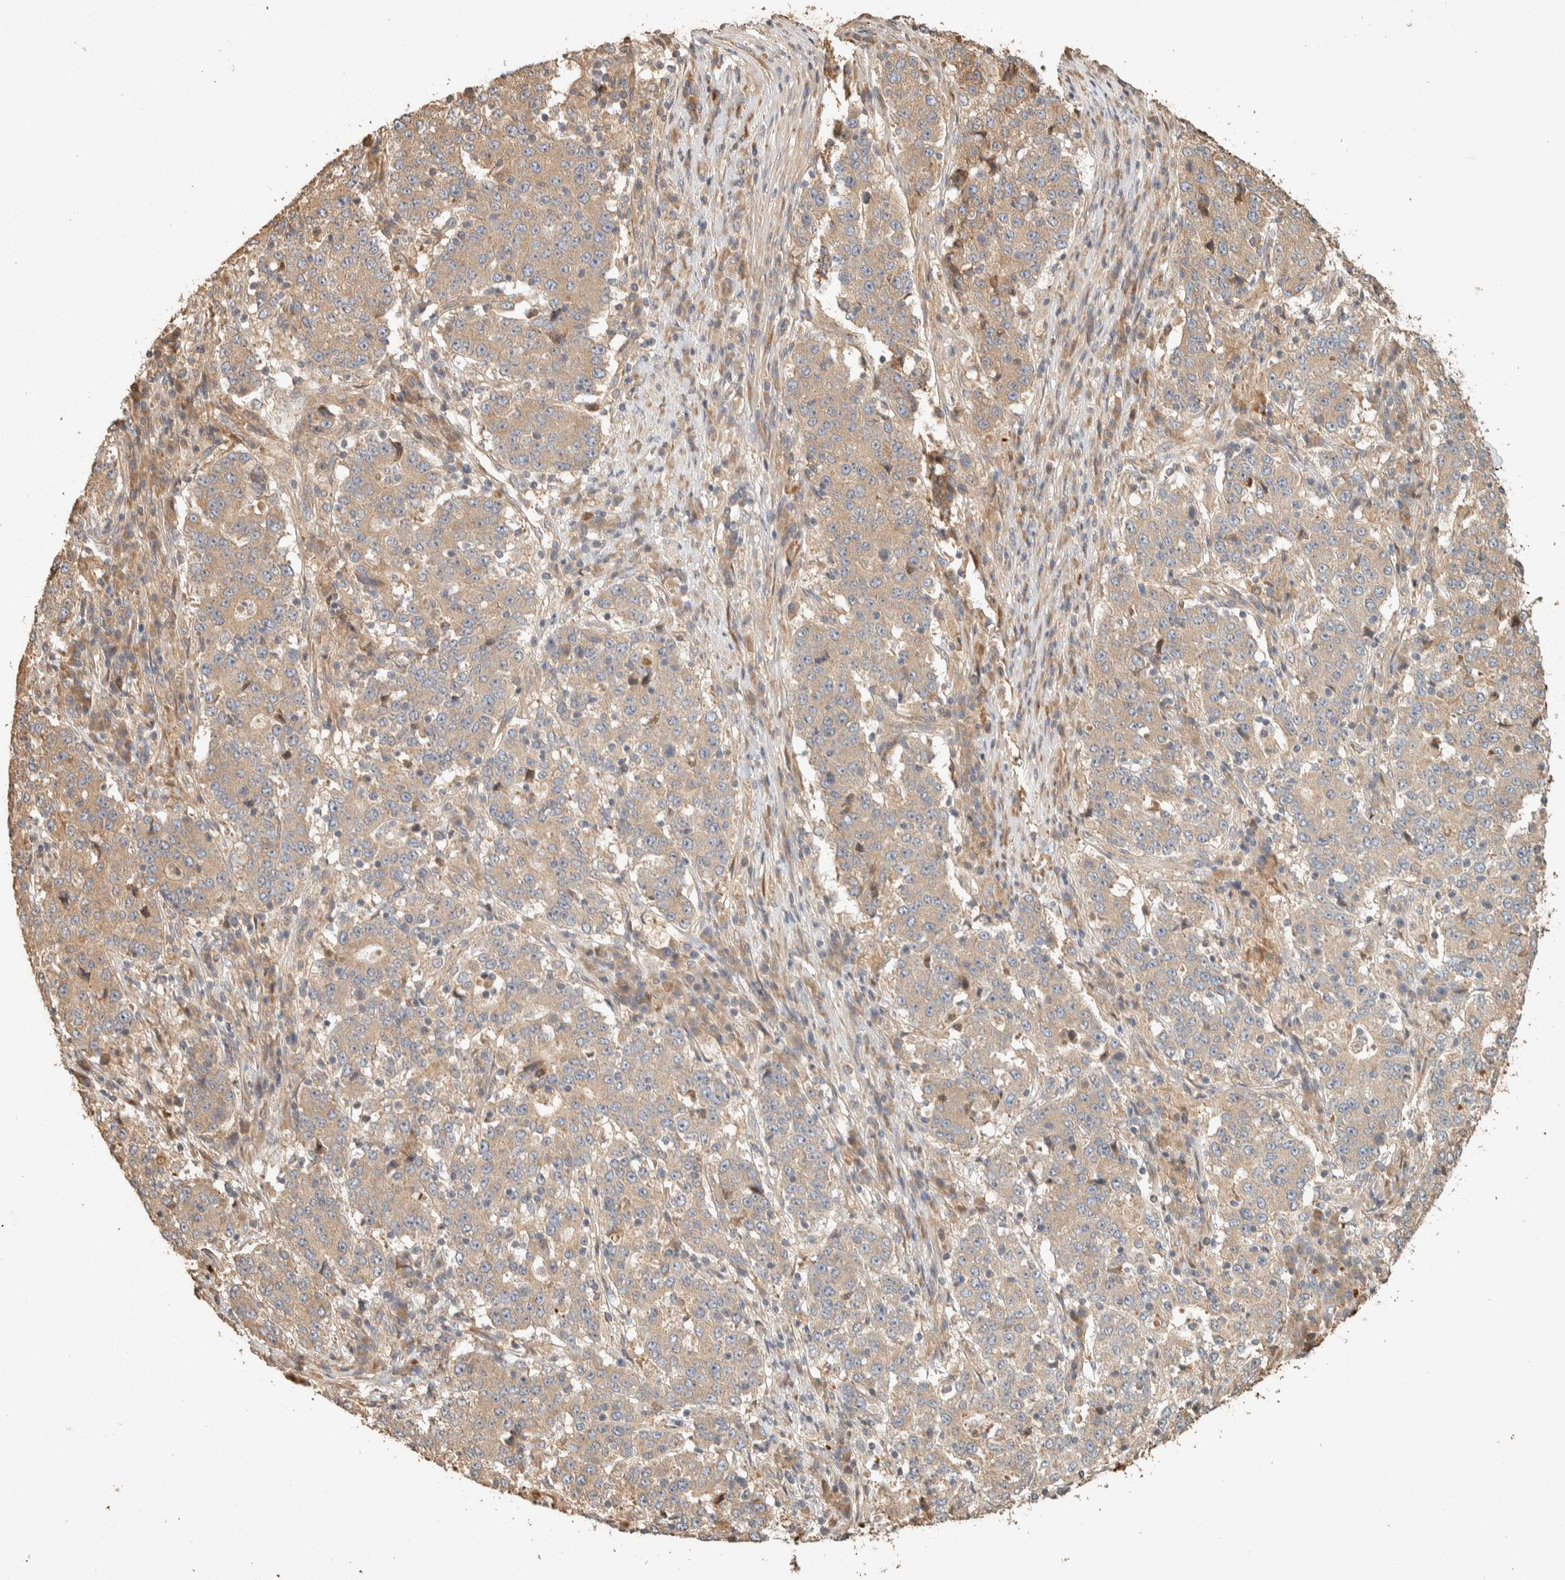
{"staining": {"intensity": "weak", "quantity": ">75%", "location": "cytoplasmic/membranous"}, "tissue": "stomach cancer", "cell_type": "Tumor cells", "image_type": "cancer", "snomed": [{"axis": "morphology", "description": "Adenocarcinoma, NOS"}, {"axis": "topography", "description": "Stomach"}], "caption": "Protein staining exhibits weak cytoplasmic/membranous positivity in about >75% of tumor cells in stomach adenocarcinoma.", "gene": "EXOC7", "patient": {"sex": "male", "age": 59}}